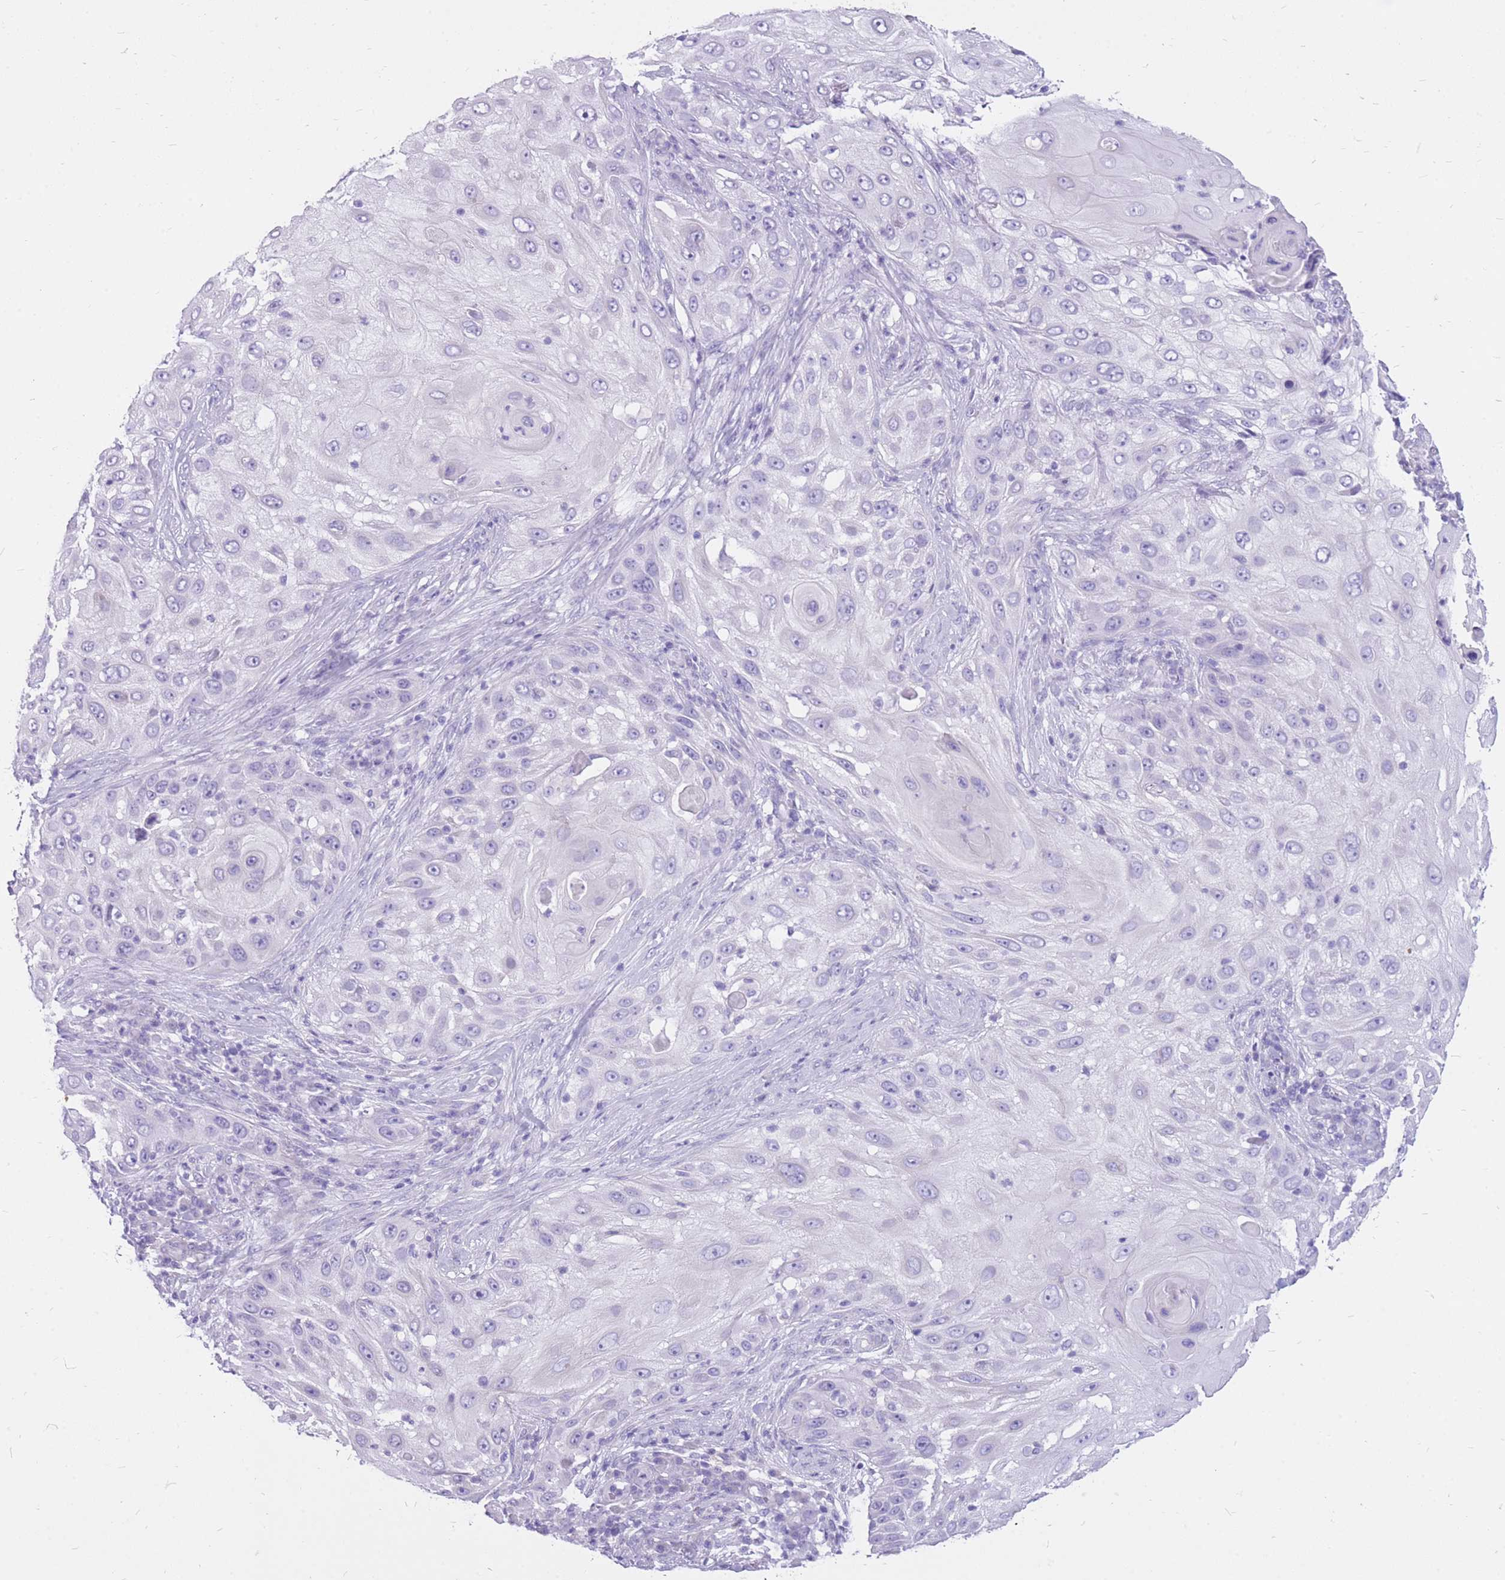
{"staining": {"intensity": "negative", "quantity": "none", "location": "none"}, "tissue": "skin cancer", "cell_type": "Tumor cells", "image_type": "cancer", "snomed": [{"axis": "morphology", "description": "Squamous cell carcinoma, NOS"}, {"axis": "topography", "description": "Skin"}], "caption": "Human squamous cell carcinoma (skin) stained for a protein using immunohistochemistry (IHC) exhibits no positivity in tumor cells.", "gene": "CYP21A2", "patient": {"sex": "female", "age": 44}}